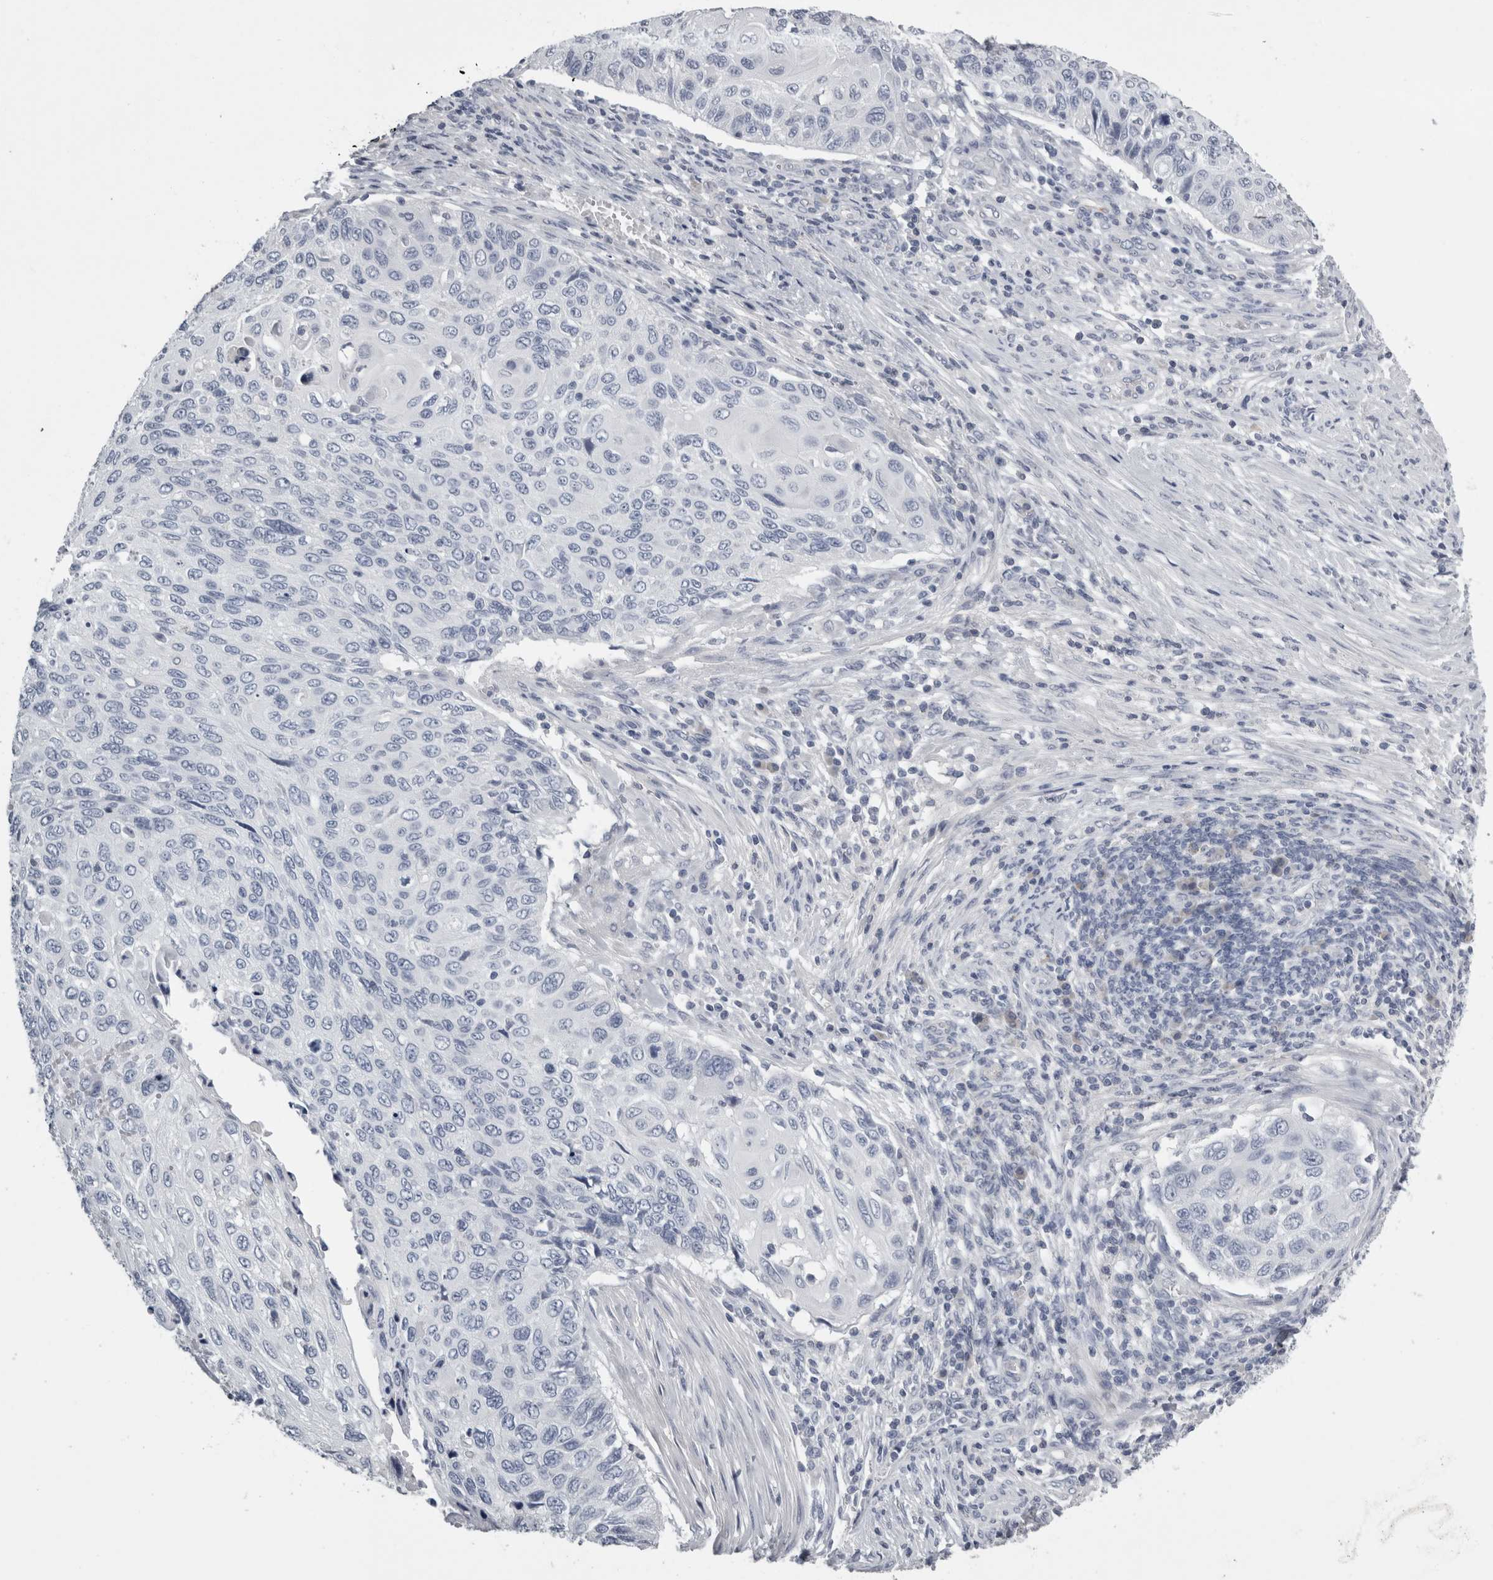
{"staining": {"intensity": "negative", "quantity": "none", "location": "none"}, "tissue": "cervical cancer", "cell_type": "Tumor cells", "image_type": "cancer", "snomed": [{"axis": "morphology", "description": "Squamous cell carcinoma, NOS"}, {"axis": "topography", "description": "Cervix"}], "caption": "A photomicrograph of cervical cancer (squamous cell carcinoma) stained for a protein reveals no brown staining in tumor cells.", "gene": "TCAP", "patient": {"sex": "female", "age": 70}}